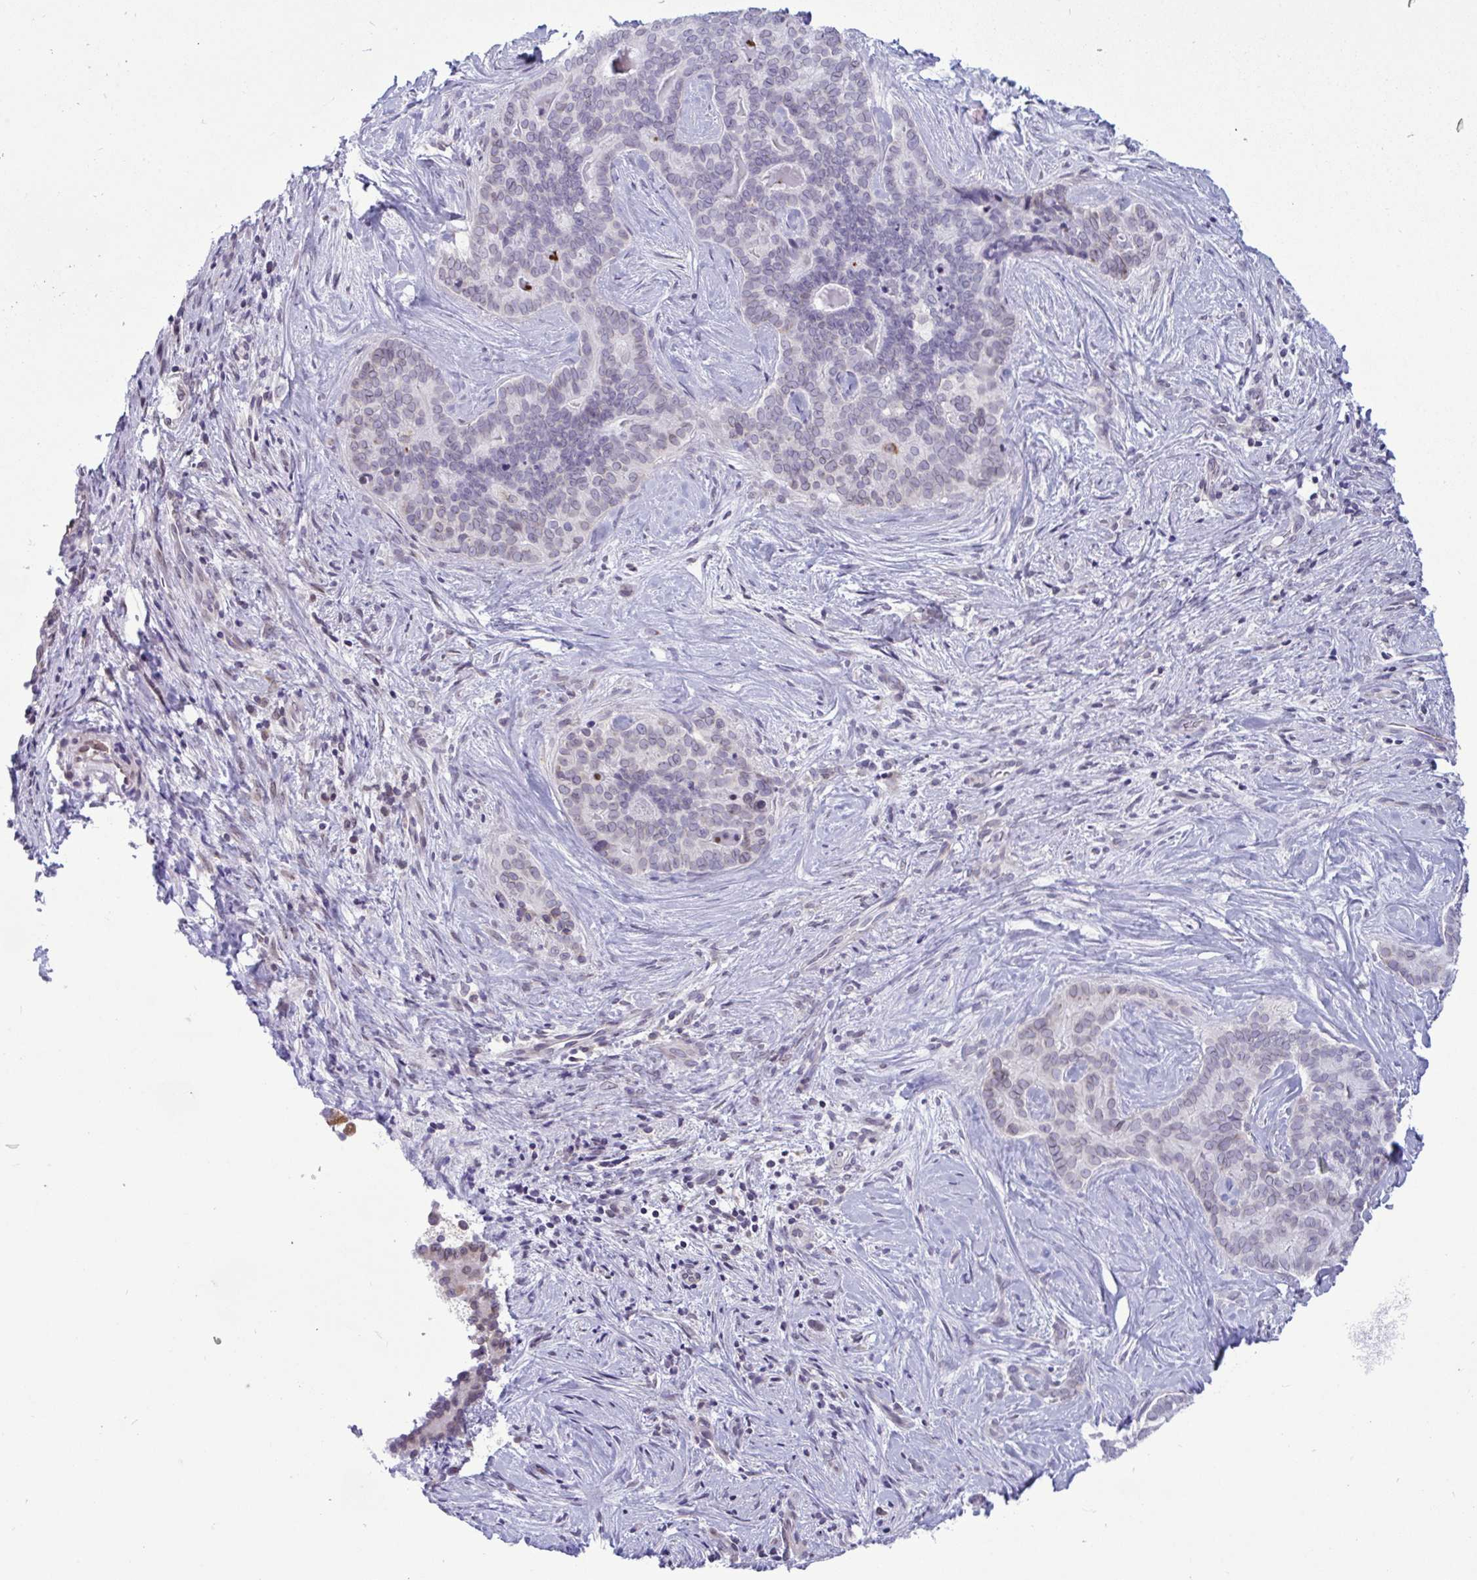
{"staining": {"intensity": "negative", "quantity": "none", "location": "none"}, "tissue": "liver cancer", "cell_type": "Tumor cells", "image_type": "cancer", "snomed": [{"axis": "morphology", "description": "Cholangiocarcinoma"}, {"axis": "topography", "description": "Liver"}], "caption": "This is an IHC micrograph of cholangiocarcinoma (liver). There is no expression in tumor cells.", "gene": "DOCK11", "patient": {"sex": "female", "age": 64}}